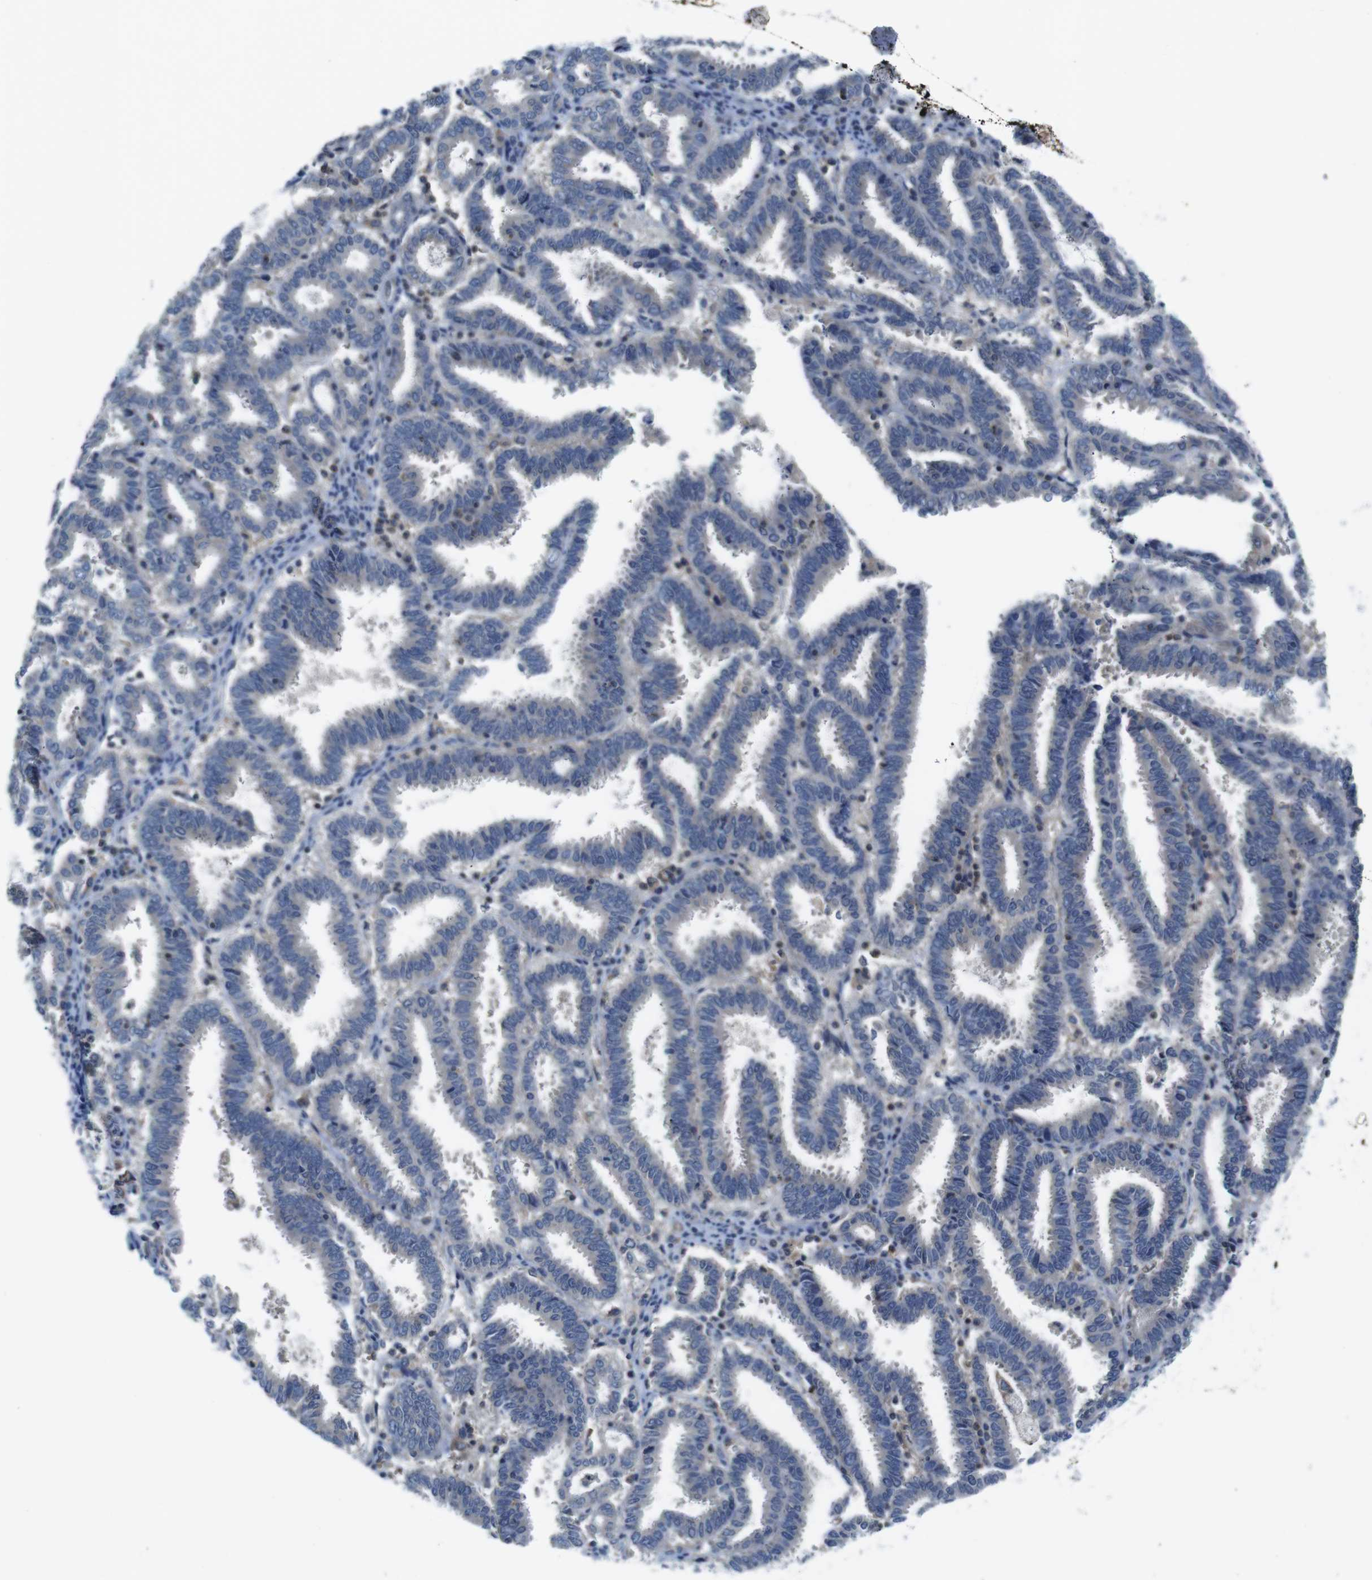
{"staining": {"intensity": "negative", "quantity": "none", "location": "none"}, "tissue": "endometrial cancer", "cell_type": "Tumor cells", "image_type": "cancer", "snomed": [{"axis": "morphology", "description": "Adenocarcinoma, NOS"}, {"axis": "topography", "description": "Uterus"}], "caption": "Adenocarcinoma (endometrial) was stained to show a protein in brown. There is no significant expression in tumor cells.", "gene": "PIK3CD", "patient": {"sex": "female", "age": 83}}